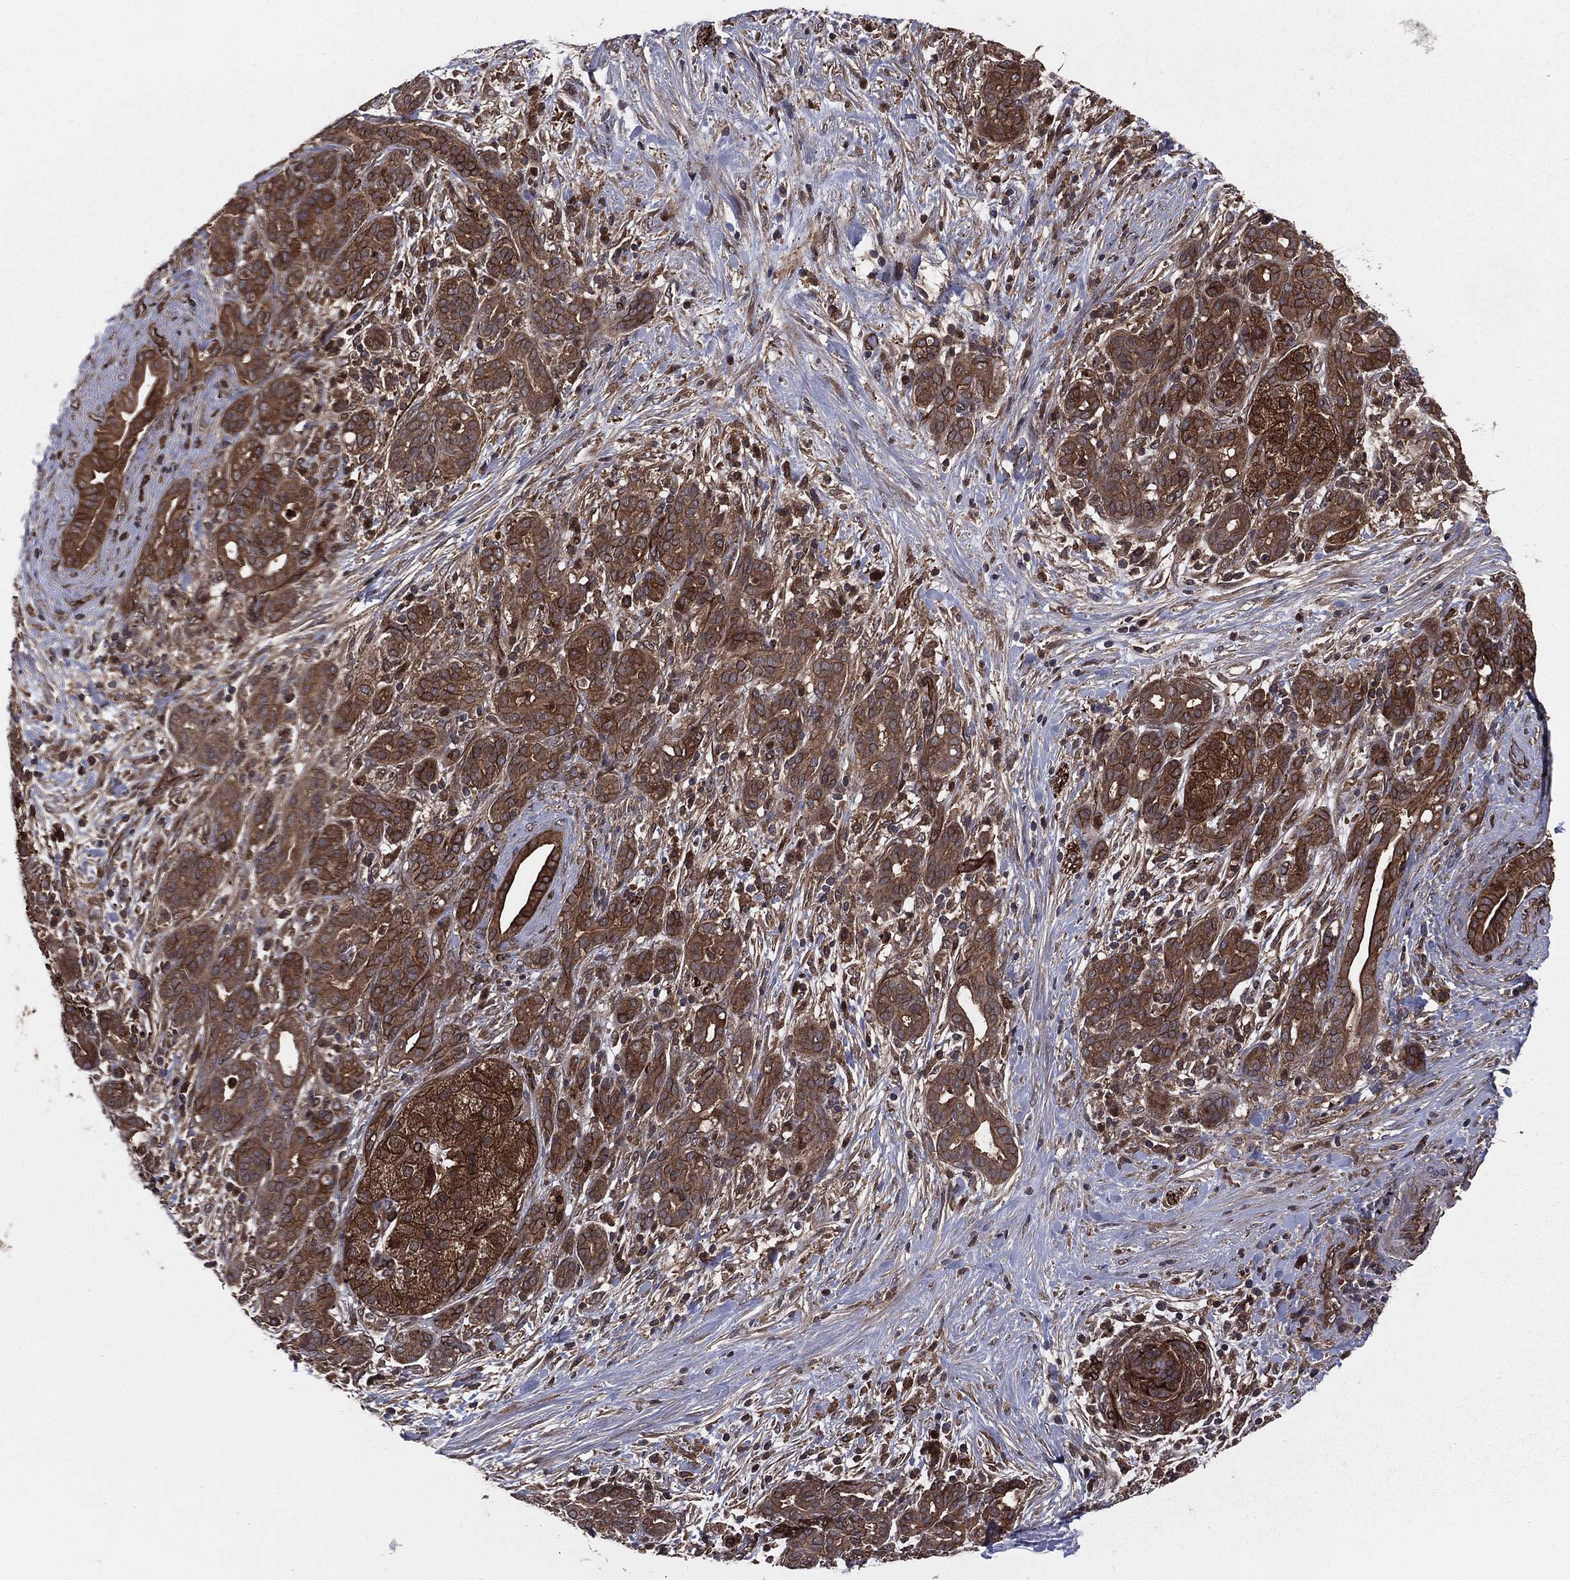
{"staining": {"intensity": "strong", "quantity": ">75%", "location": "cytoplasmic/membranous"}, "tissue": "pancreatic cancer", "cell_type": "Tumor cells", "image_type": "cancer", "snomed": [{"axis": "morphology", "description": "Adenocarcinoma, NOS"}, {"axis": "topography", "description": "Pancreas"}], "caption": "Pancreatic adenocarcinoma was stained to show a protein in brown. There is high levels of strong cytoplasmic/membranous positivity in approximately >75% of tumor cells. The staining is performed using DAB (3,3'-diaminobenzidine) brown chromogen to label protein expression. The nuclei are counter-stained blue using hematoxylin.", "gene": "CERT1", "patient": {"sex": "male", "age": 44}}